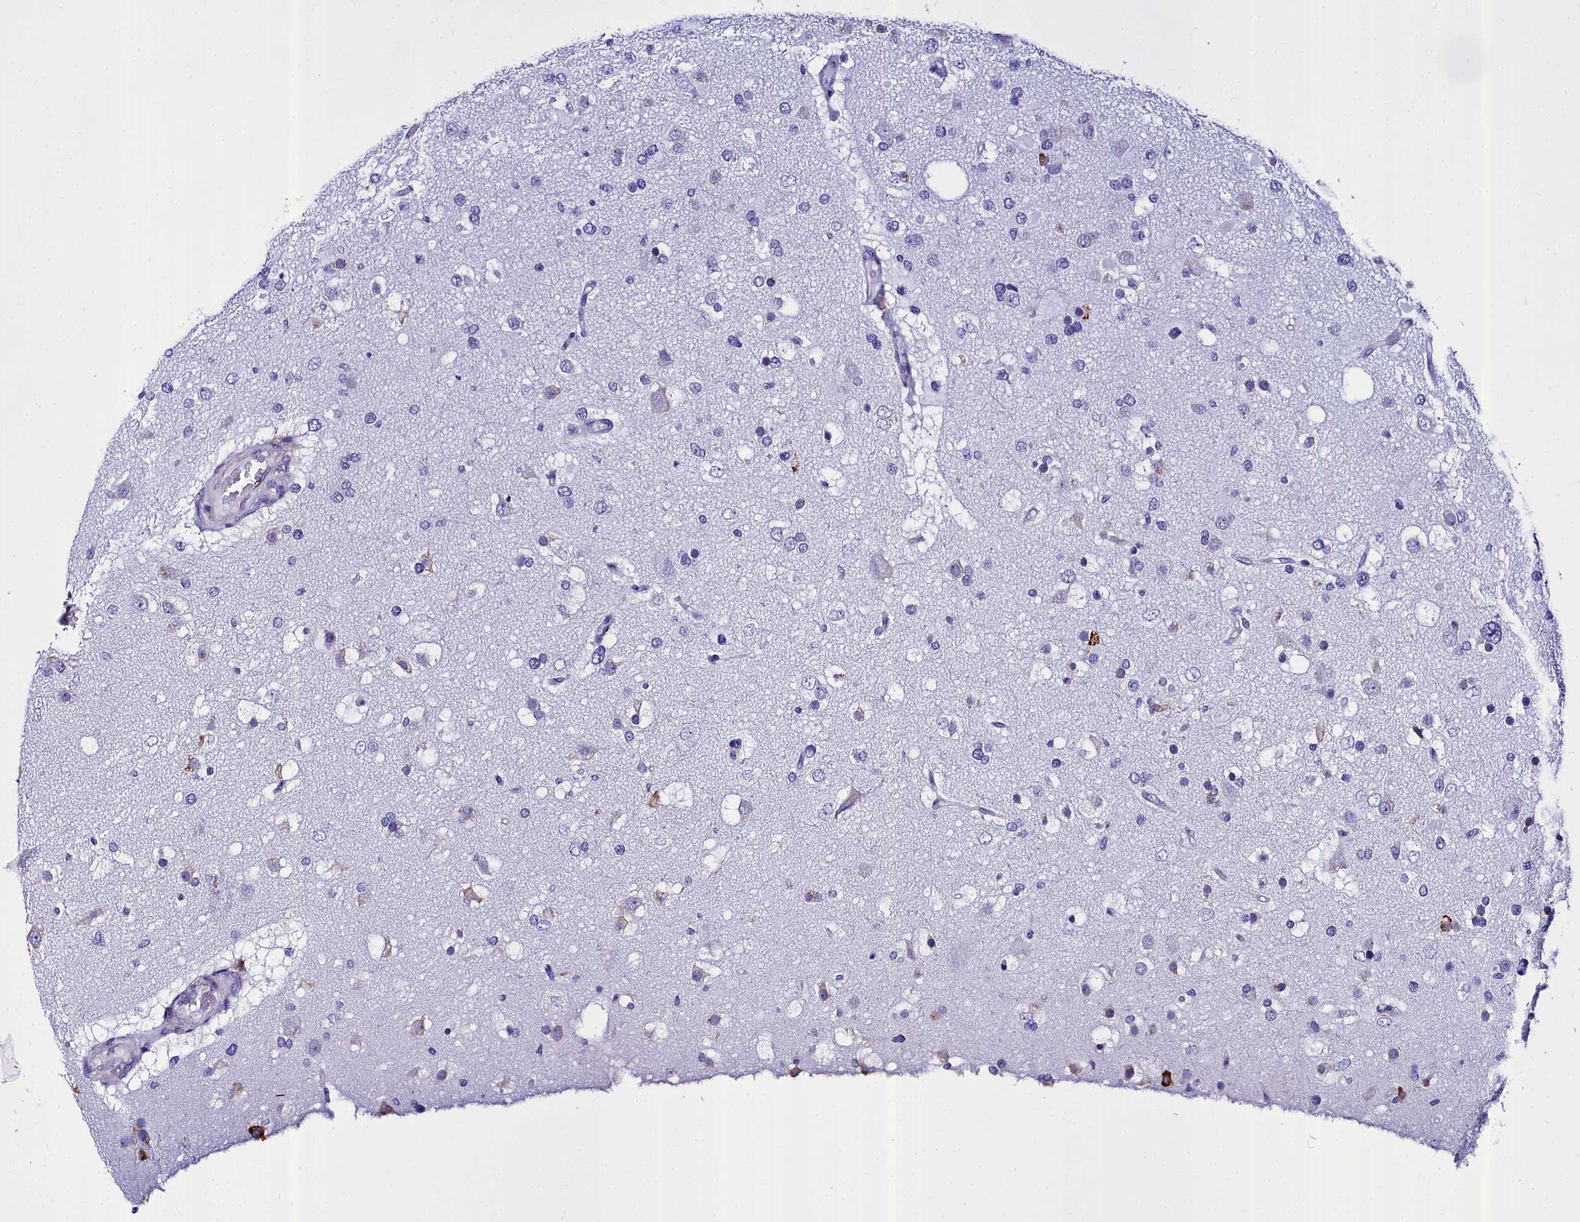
{"staining": {"intensity": "negative", "quantity": "none", "location": "none"}, "tissue": "glioma", "cell_type": "Tumor cells", "image_type": "cancer", "snomed": [{"axis": "morphology", "description": "Glioma, malignant, High grade"}, {"axis": "topography", "description": "Brain"}], "caption": "Immunohistochemistry of glioma exhibits no expression in tumor cells.", "gene": "TXNDC5", "patient": {"sex": "male", "age": 53}}